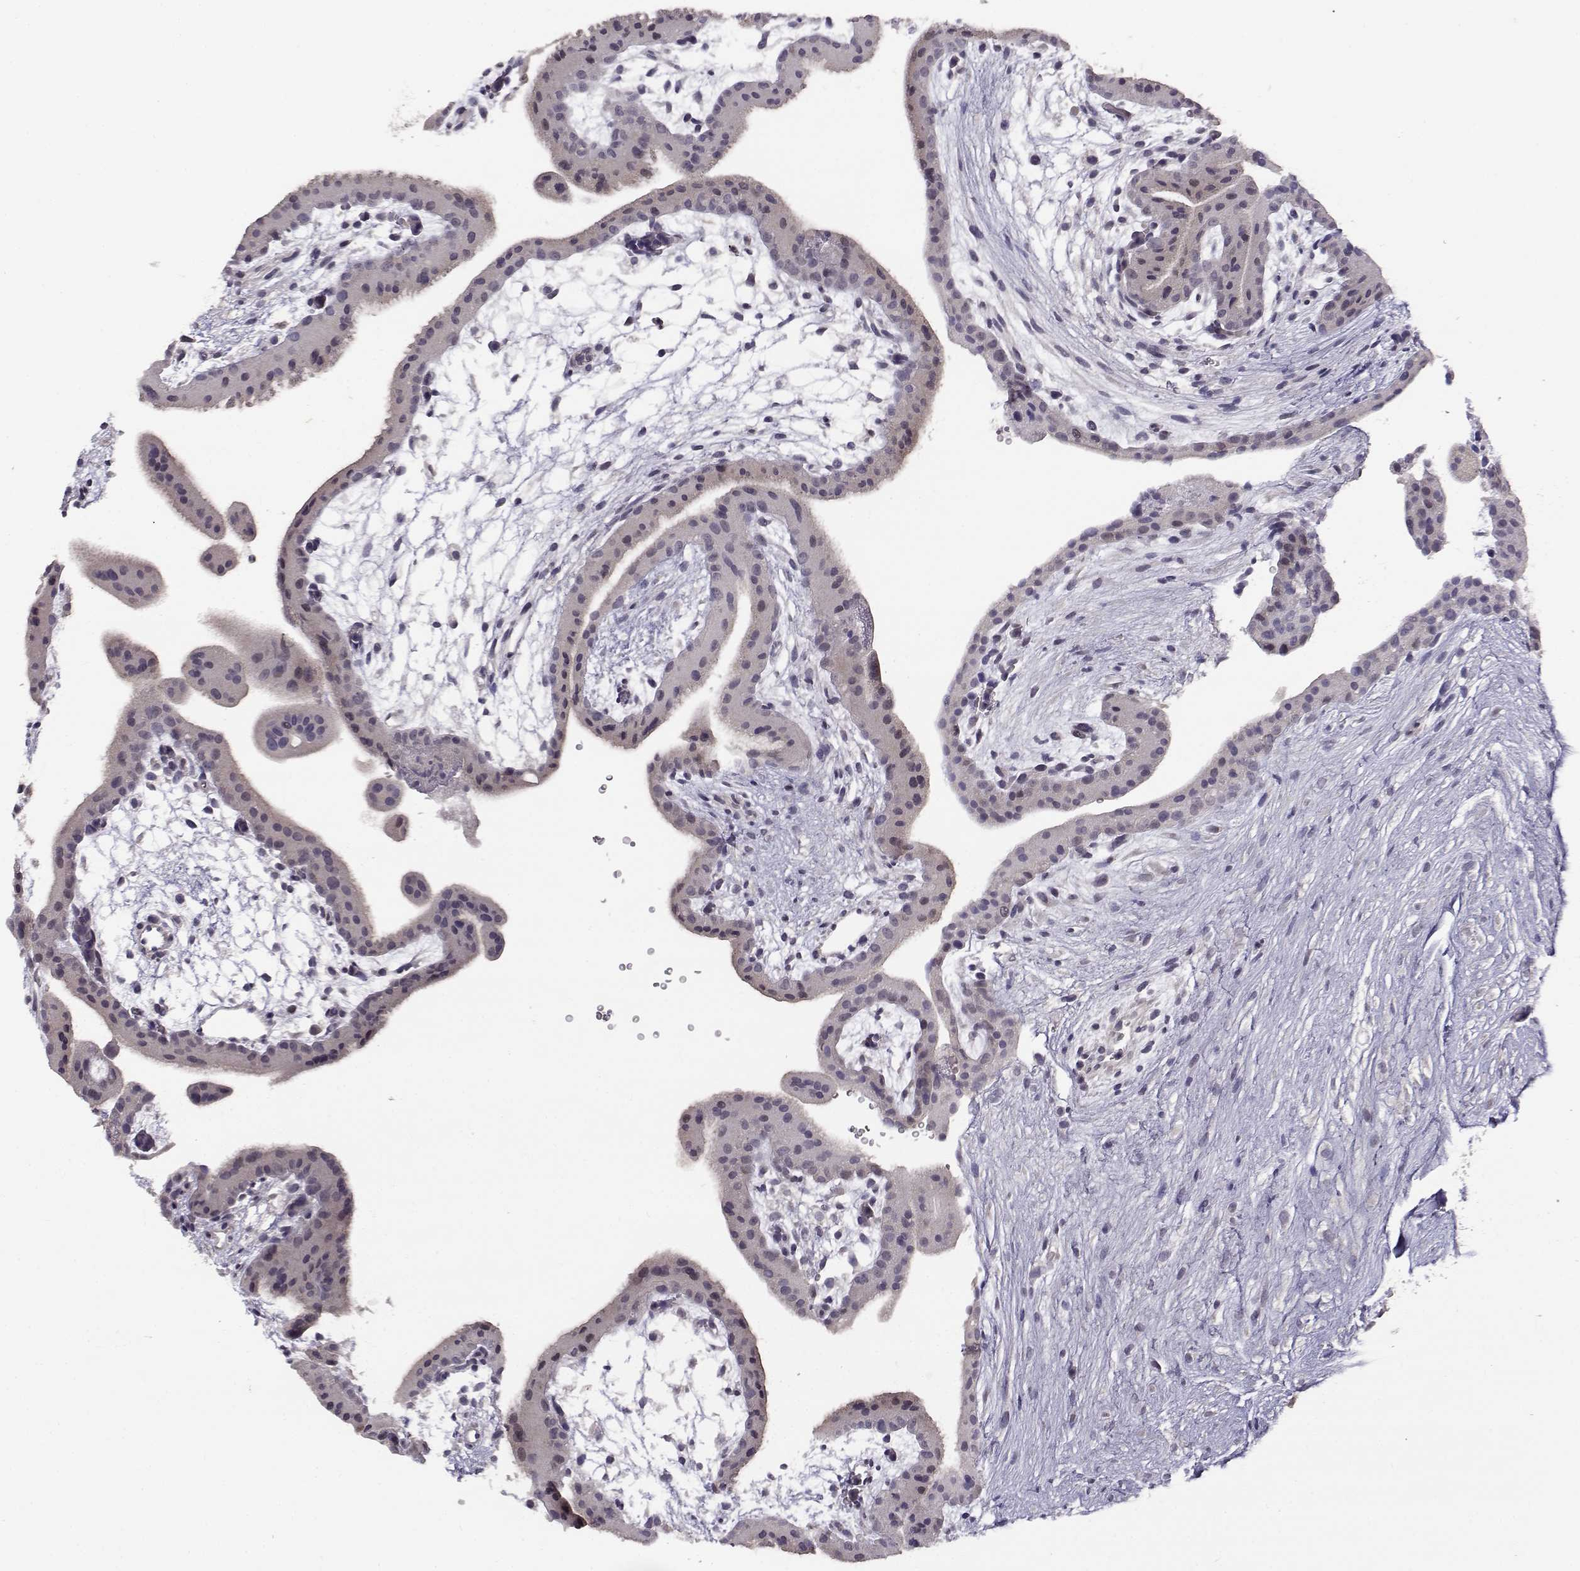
{"staining": {"intensity": "negative", "quantity": "none", "location": "none"}, "tissue": "placenta", "cell_type": "Decidual cells", "image_type": "normal", "snomed": [{"axis": "morphology", "description": "Normal tissue, NOS"}, {"axis": "topography", "description": "Placenta"}], "caption": "Immunohistochemistry of normal placenta reveals no expression in decidual cells.", "gene": "RHOXF2", "patient": {"sex": "female", "age": 19}}